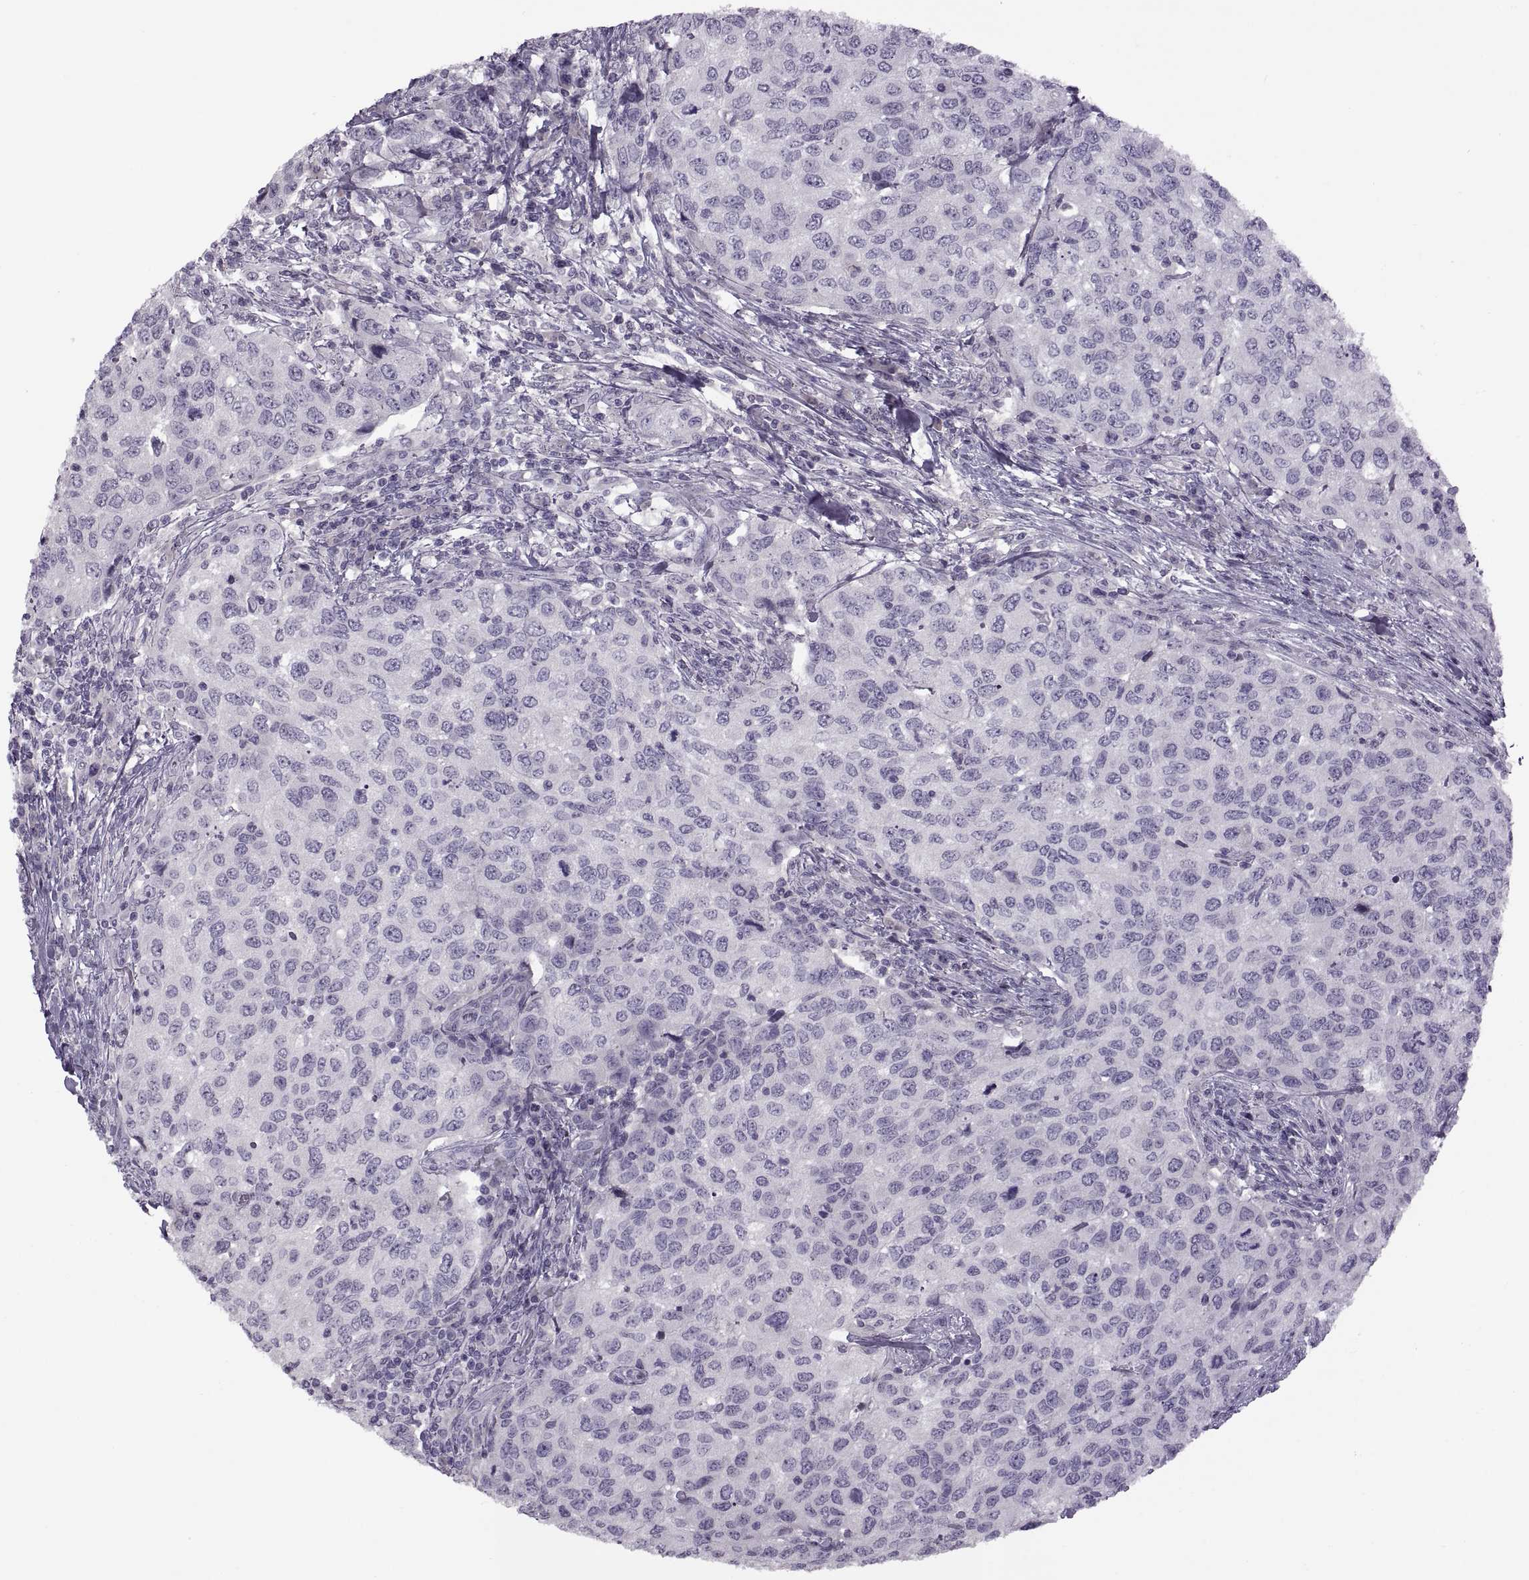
{"staining": {"intensity": "negative", "quantity": "none", "location": "none"}, "tissue": "urothelial cancer", "cell_type": "Tumor cells", "image_type": "cancer", "snomed": [{"axis": "morphology", "description": "Urothelial carcinoma, High grade"}, {"axis": "topography", "description": "Urinary bladder"}], "caption": "Immunohistochemical staining of urothelial carcinoma (high-grade) exhibits no significant staining in tumor cells.", "gene": "RSPH6A", "patient": {"sex": "female", "age": 78}}